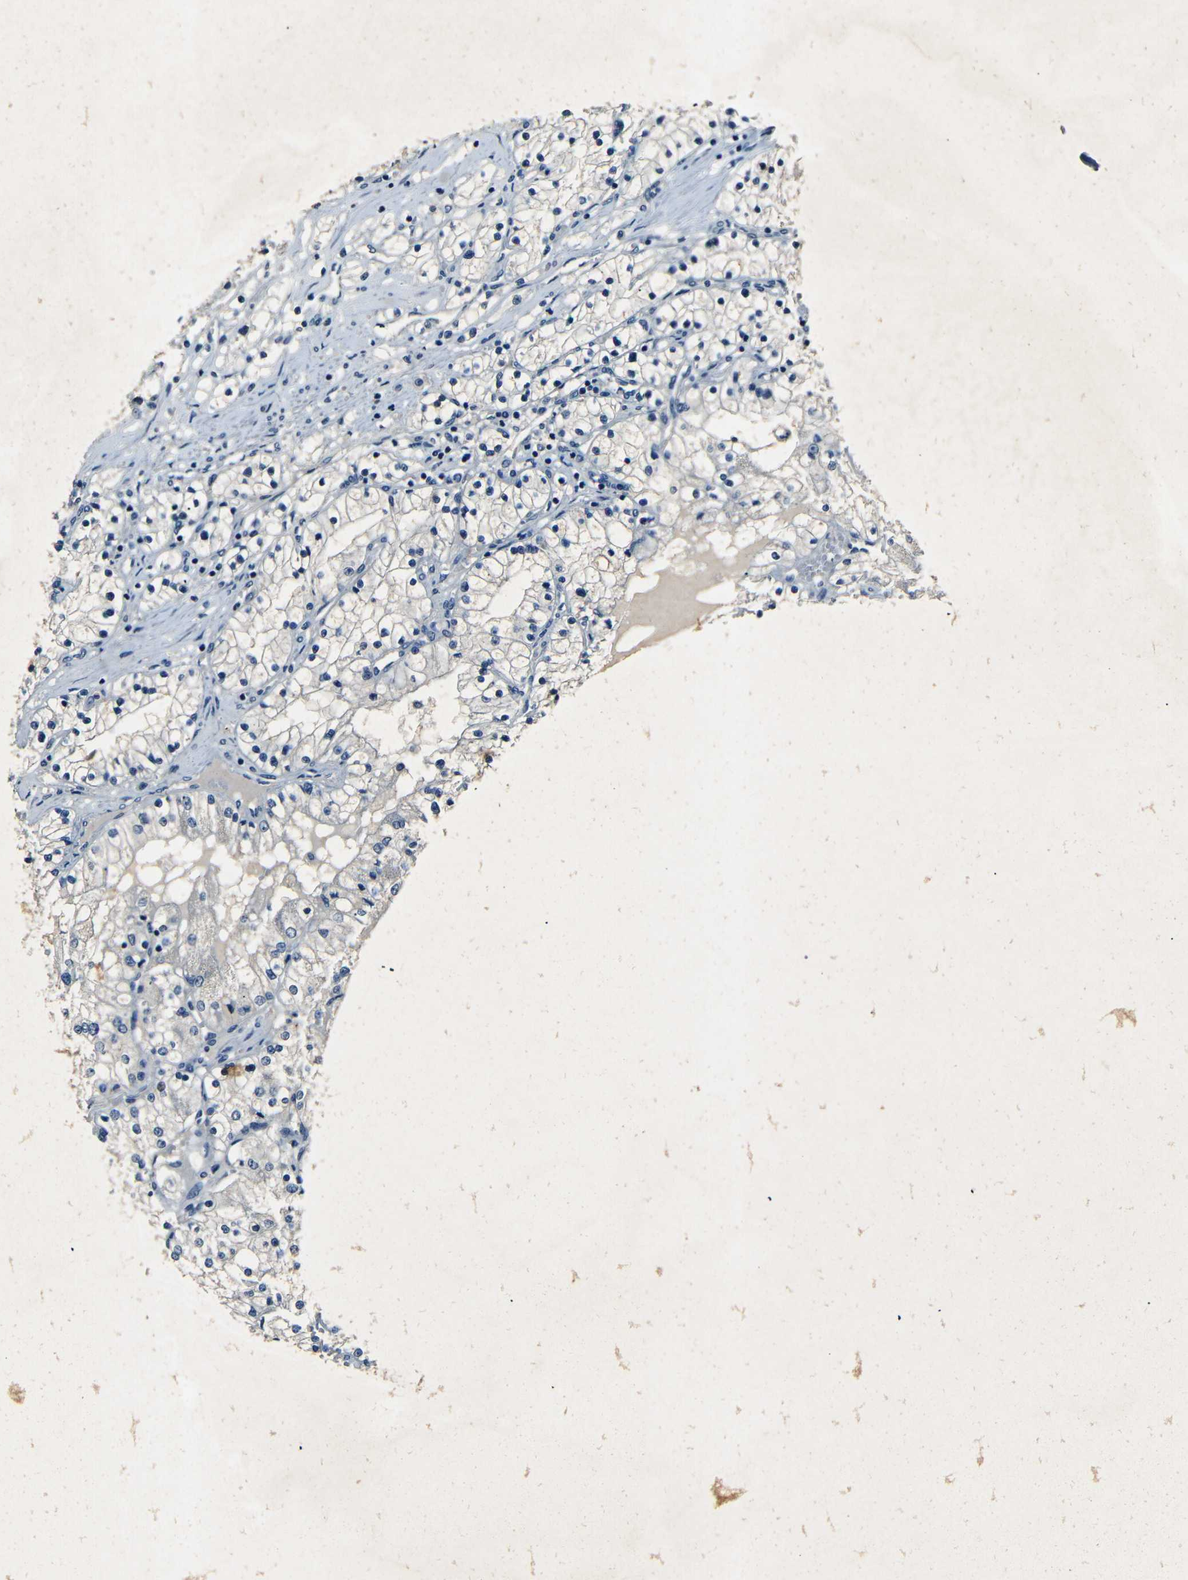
{"staining": {"intensity": "negative", "quantity": "none", "location": "none"}, "tissue": "renal cancer", "cell_type": "Tumor cells", "image_type": "cancer", "snomed": [{"axis": "morphology", "description": "Adenocarcinoma, NOS"}, {"axis": "topography", "description": "Kidney"}], "caption": "Renal adenocarcinoma was stained to show a protein in brown. There is no significant staining in tumor cells.", "gene": "NCMAP", "patient": {"sex": "male", "age": 68}}